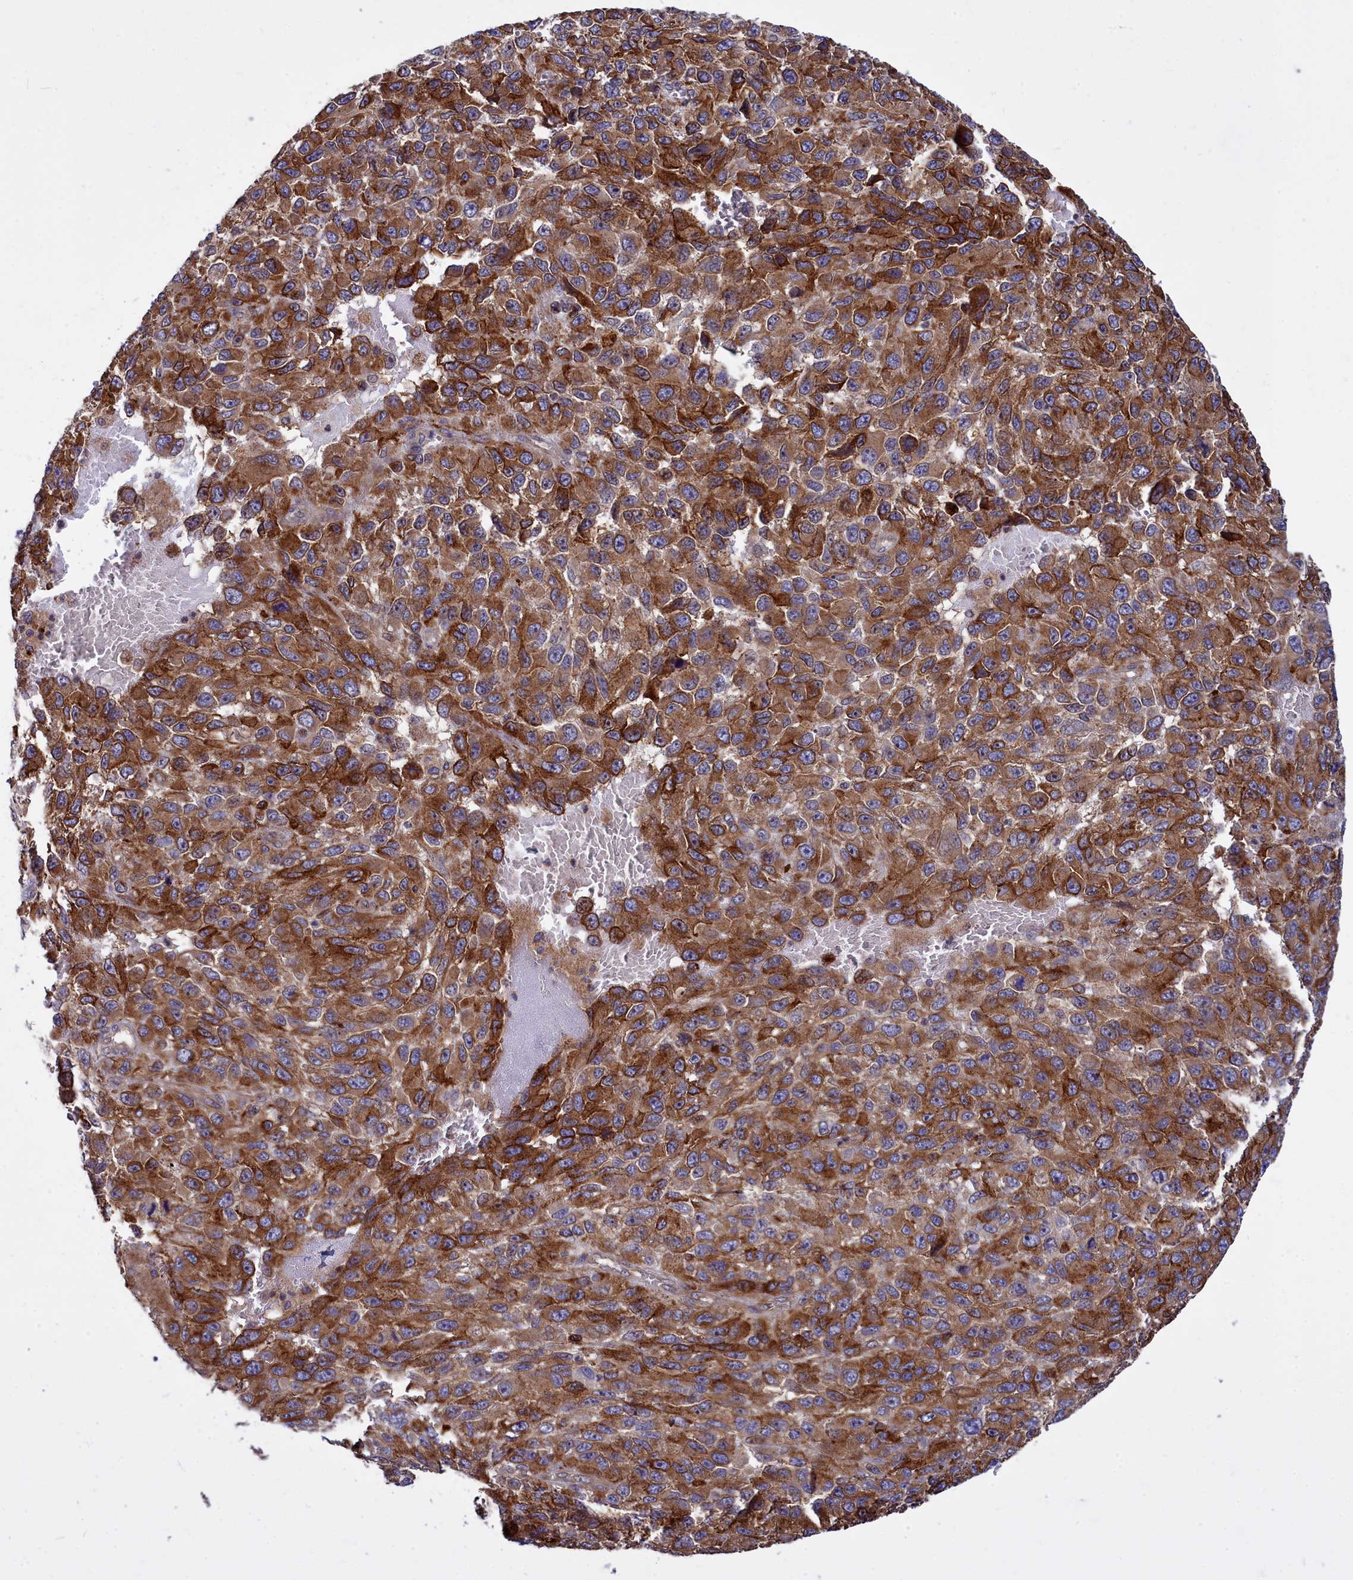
{"staining": {"intensity": "strong", "quantity": "25%-75%", "location": "cytoplasmic/membranous"}, "tissue": "melanoma", "cell_type": "Tumor cells", "image_type": "cancer", "snomed": [{"axis": "morphology", "description": "Normal tissue, NOS"}, {"axis": "morphology", "description": "Malignant melanoma, NOS"}, {"axis": "topography", "description": "Skin"}], "caption": "Protein staining by IHC shows strong cytoplasmic/membranous staining in about 25%-75% of tumor cells in melanoma. The staining is performed using DAB (3,3'-diaminobenzidine) brown chromogen to label protein expression. The nuclei are counter-stained blue using hematoxylin.", "gene": "RAPGEF4", "patient": {"sex": "female", "age": 96}}